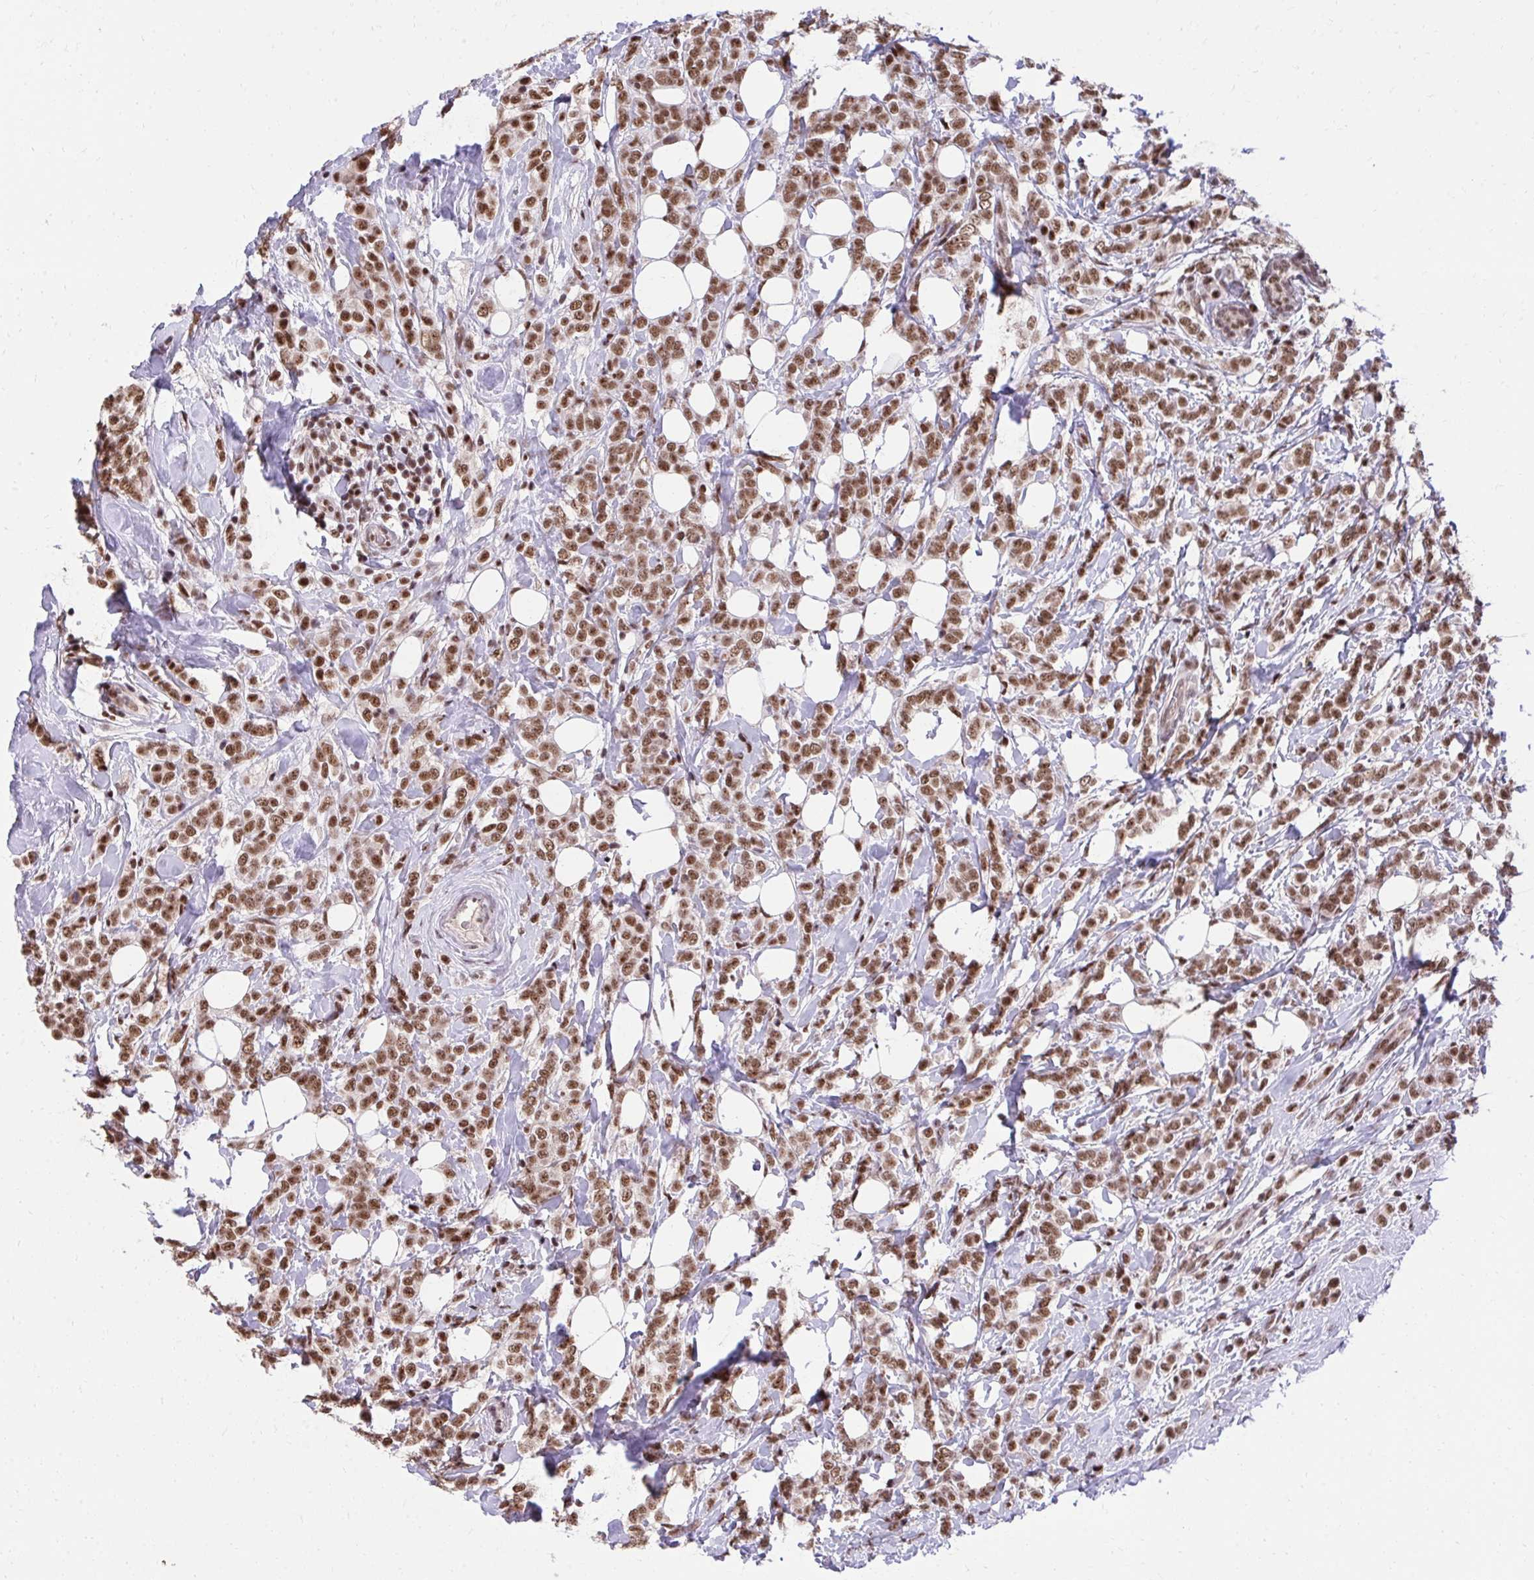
{"staining": {"intensity": "moderate", "quantity": ">75%", "location": "nuclear"}, "tissue": "breast cancer", "cell_type": "Tumor cells", "image_type": "cancer", "snomed": [{"axis": "morphology", "description": "Lobular carcinoma"}, {"axis": "topography", "description": "Breast"}], "caption": "Breast cancer stained with immunohistochemistry (IHC) exhibits moderate nuclear staining in approximately >75% of tumor cells.", "gene": "SYNE4", "patient": {"sex": "female", "age": 49}}